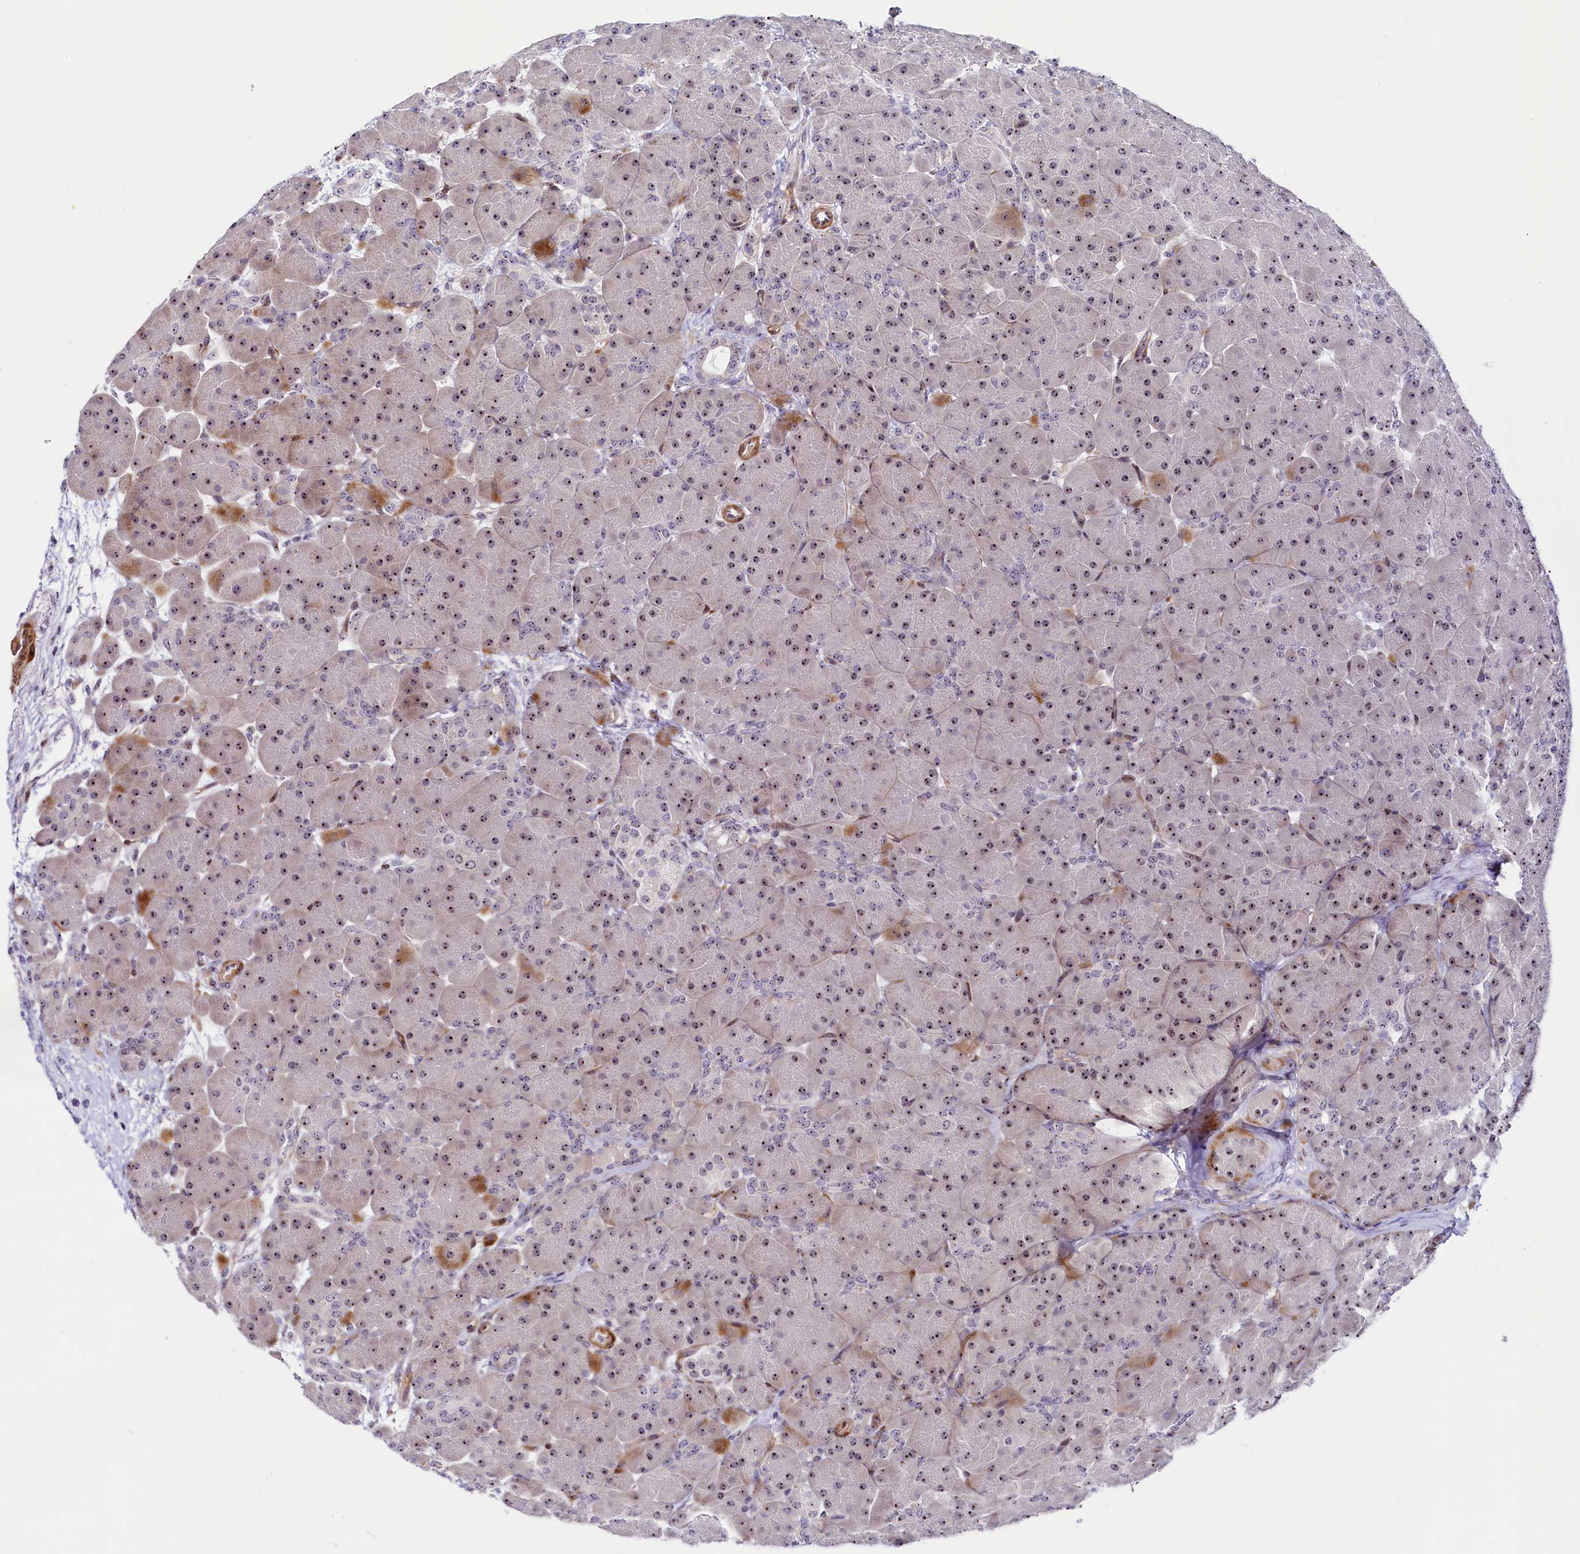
{"staining": {"intensity": "moderate", "quantity": ">75%", "location": "cytoplasmic/membranous,nuclear"}, "tissue": "pancreas", "cell_type": "Exocrine glandular cells", "image_type": "normal", "snomed": [{"axis": "morphology", "description": "Normal tissue, NOS"}, {"axis": "topography", "description": "Pancreas"}], "caption": "Protein staining of benign pancreas shows moderate cytoplasmic/membranous,nuclear positivity in approximately >75% of exocrine glandular cells. (Brightfield microscopy of DAB IHC at high magnification).", "gene": "TCOF1", "patient": {"sex": "male", "age": 66}}